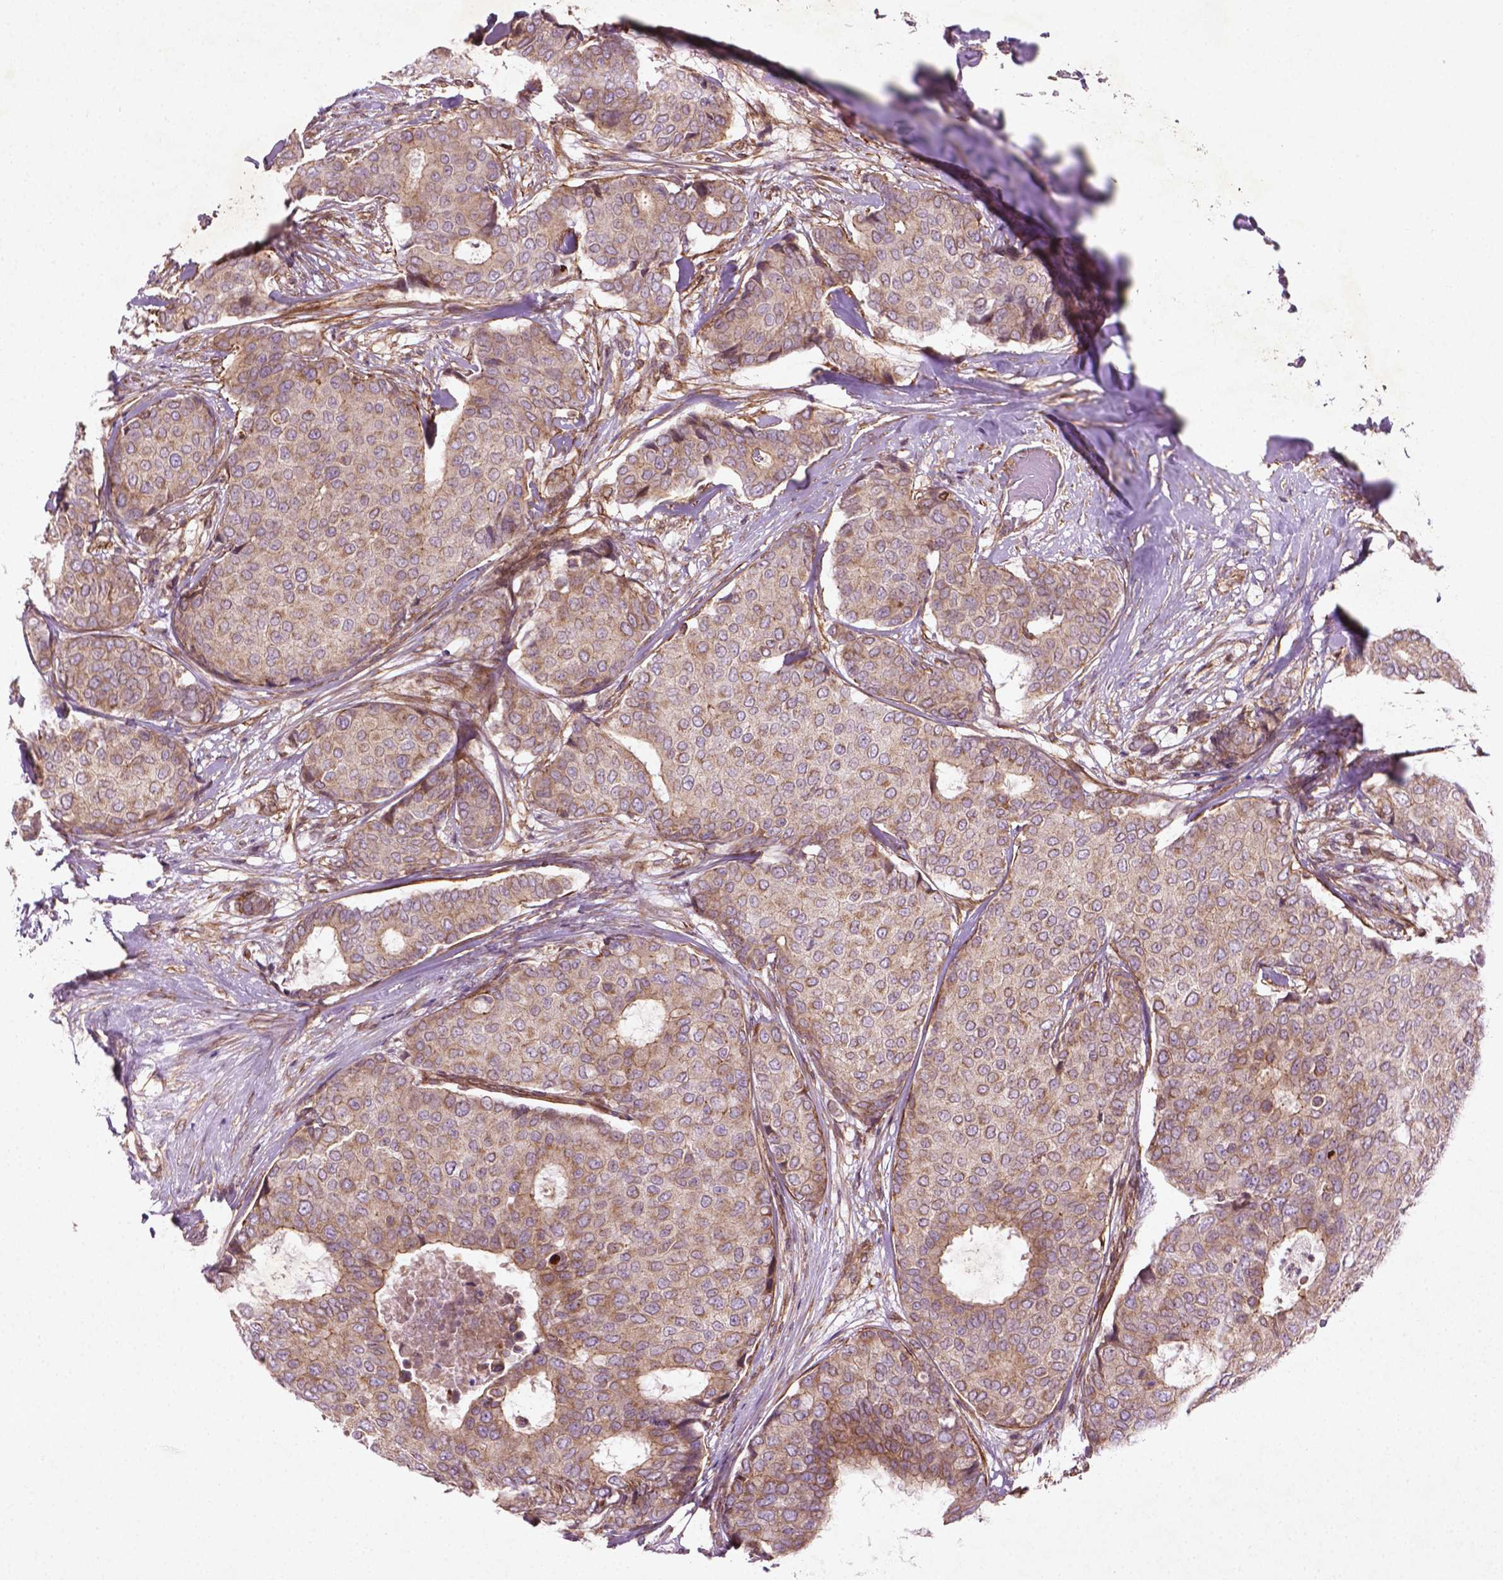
{"staining": {"intensity": "weak", "quantity": "25%-75%", "location": "cytoplasmic/membranous"}, "tissue": "breast cancer", "cell_type": "Tumor cells", "image_type": "cancer", "snomed": [{"axis": "morphology", "description": "Duct carcinoma"}, {"axis": "topography", "description": "Breast"}], "caption": "Breast cancer stained with IHC displays weak cytoplasmic/membranous positivity in about 25%-75% of tumor cells.", "gene": "TCHP", "patient": {"sex": "female", "age": 75}}